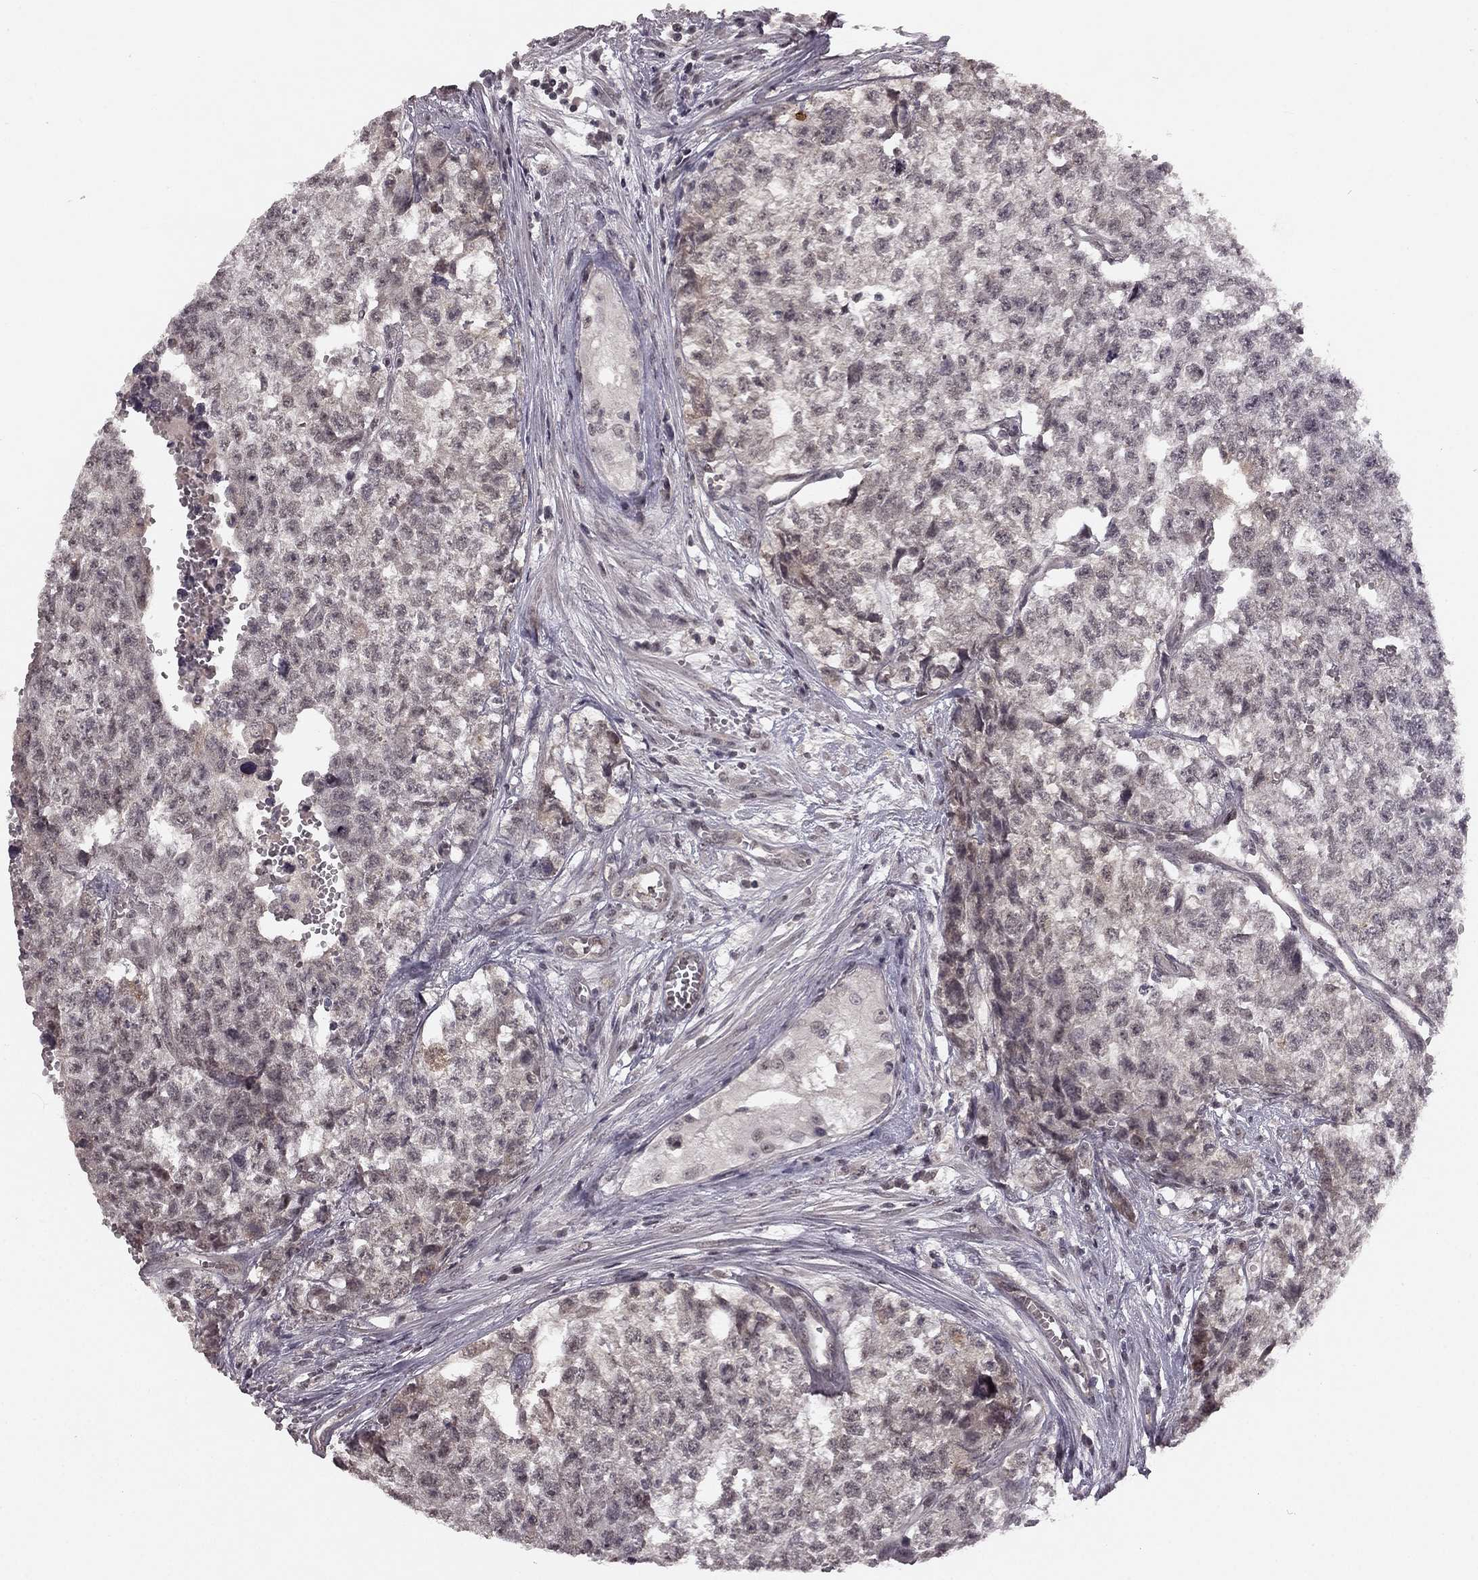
{"staining": {"intensity": "negative", "quantity": "none", "location": "none"}, "tissue": "testis cancer", "cell_type": "Tumor cells", "image_type": "cancer", "snomed": [{"axis": "morphology", "description": "Seminoma, NOS"}, {"axis": "morphology", "description": "Carcinoma, Embryonal, NOS"}, {"axis": "topography", "description": "Testis"}], "caption": "Protein analysis of testis embryonal carcinoma exhibits no significant expression in tumor cells.", "gene": "HCN4", "patient": {"sex": "male", "age": 22}}